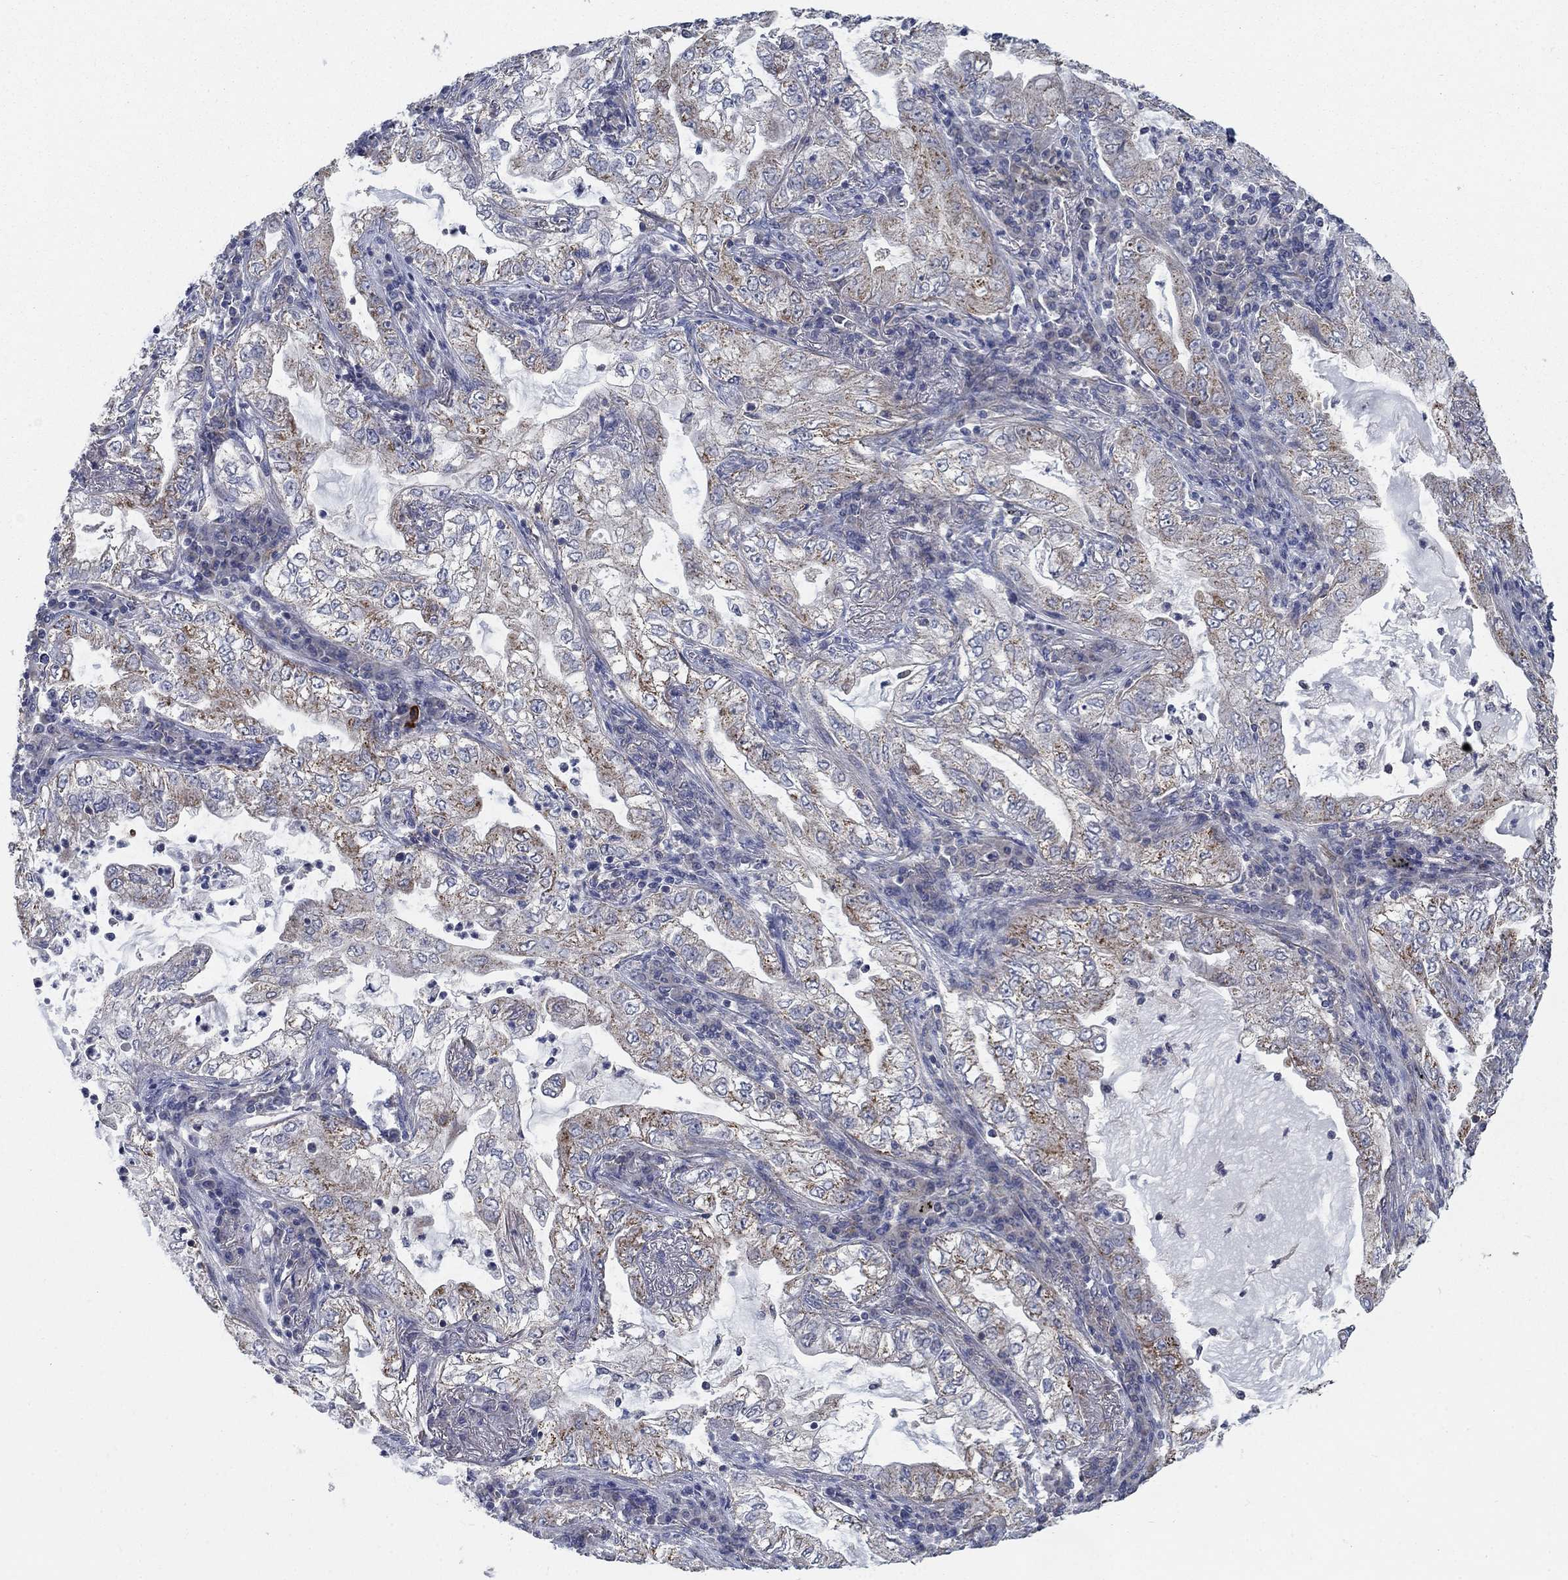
{"staining": {"intensity": "moderate", "quantity": "<25%", "location": "cytoplasmic/membranous"}, "tissue": "lung cancer", "cell_type": "Tumor cells", "image_type": "cancer", "snomed": [{"axis": "morphology", "description": "Adenocarcinoma, NOS"}, {"axis": "topography", "description": "Lung"}], "caption": "Lung cancer was stained to show a protein in brown. There is low levels of moderate cytoplasmic/membranous staining in about <25% of tumor cells. (brown staining indicates protein expression, while blue staining denotes nuclei).", "gene": "NME7", "patient": {"sex": "female", "age": 73}}